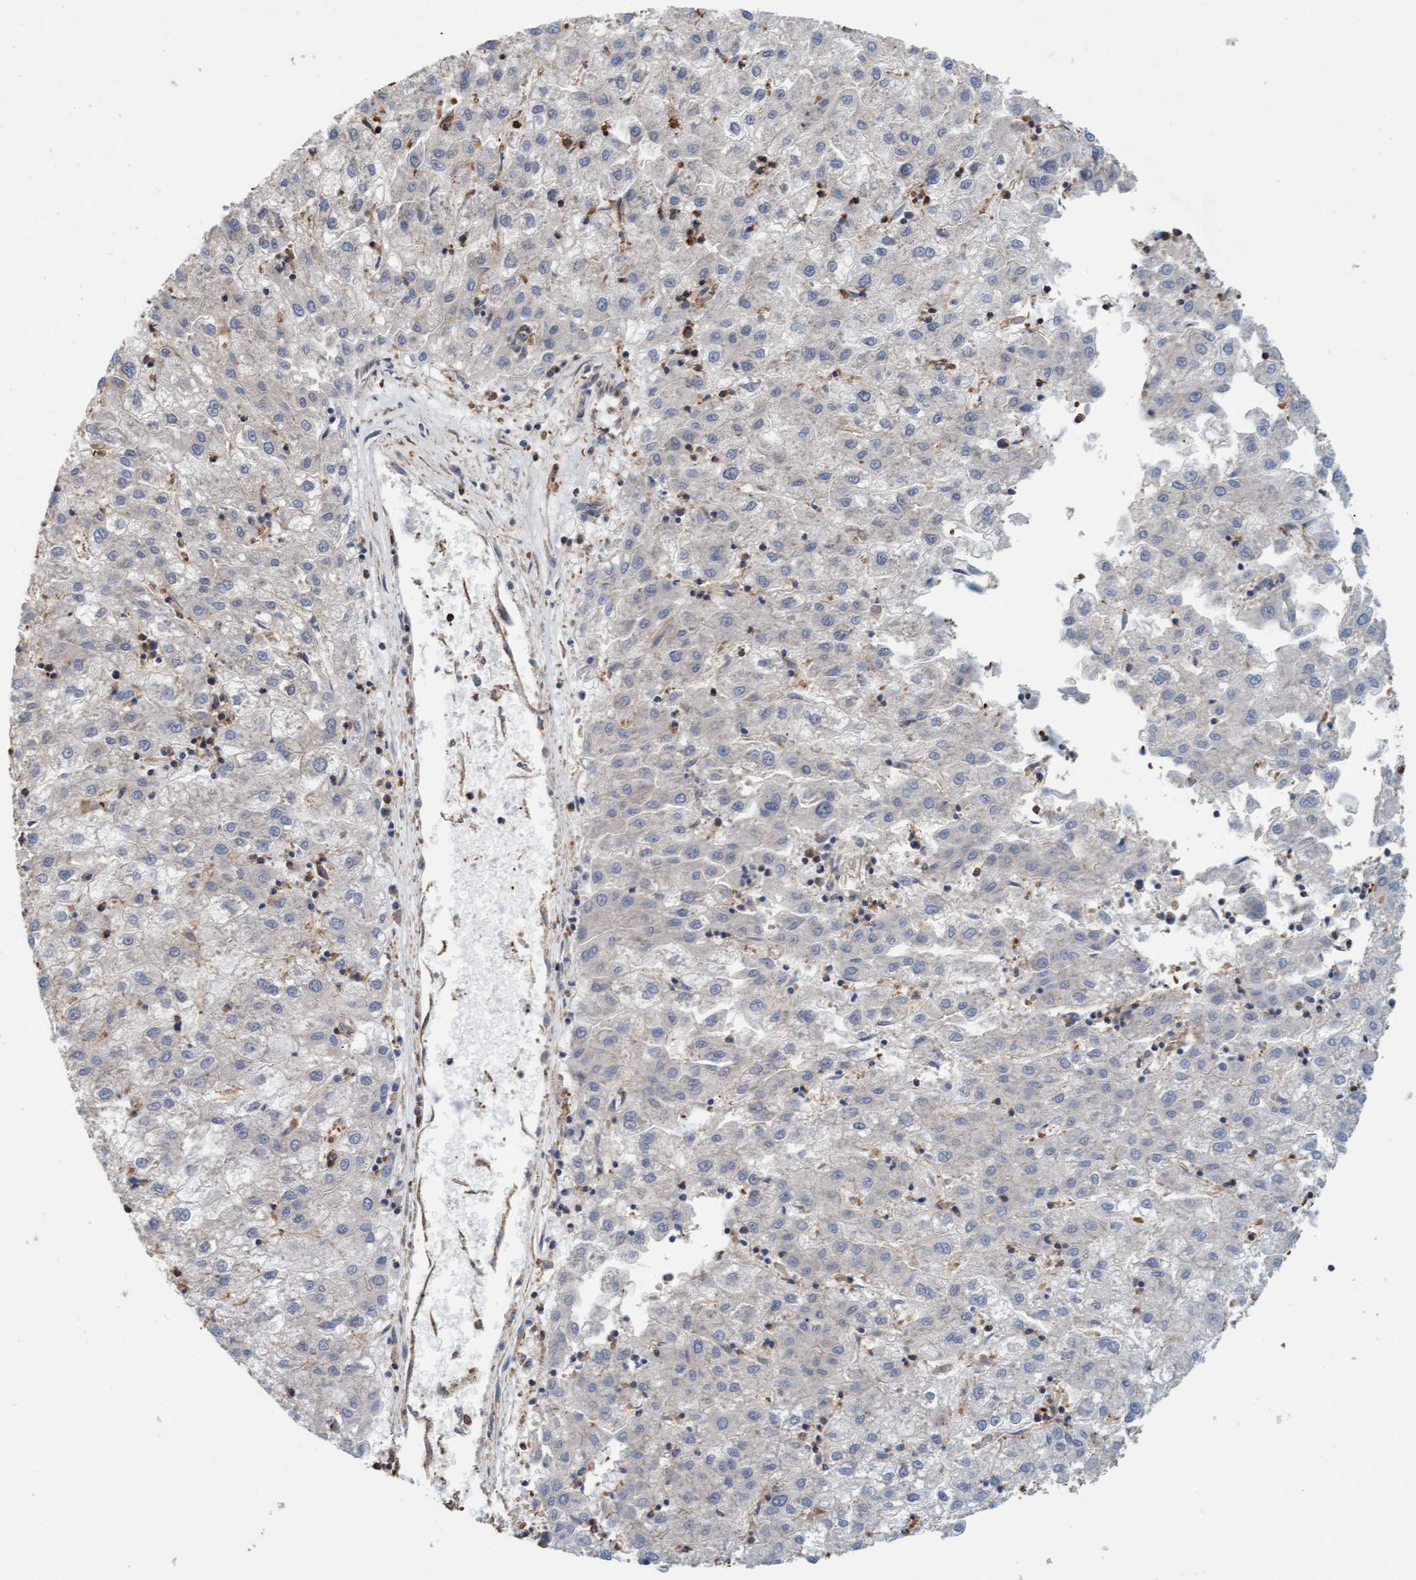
{"staining": {"intensity": "negative", "quantity": "none", "location": "none"}, "tissue": "liver cancer", "cell_type": "Tumor cells", "image_type": "cancer", "snomed": [{"axis": "morphology", "description": "Carcinoma, Hepatocellular, NOS"}, {"axis": "topography", "description": "Liver"}], "caption": "An image of hepatocellular carcinoma (liver) stained for a protein shows no brown staining in tumor cells.", "gene": "FXR2", "patient": {"sex": "male", "age": 72}}